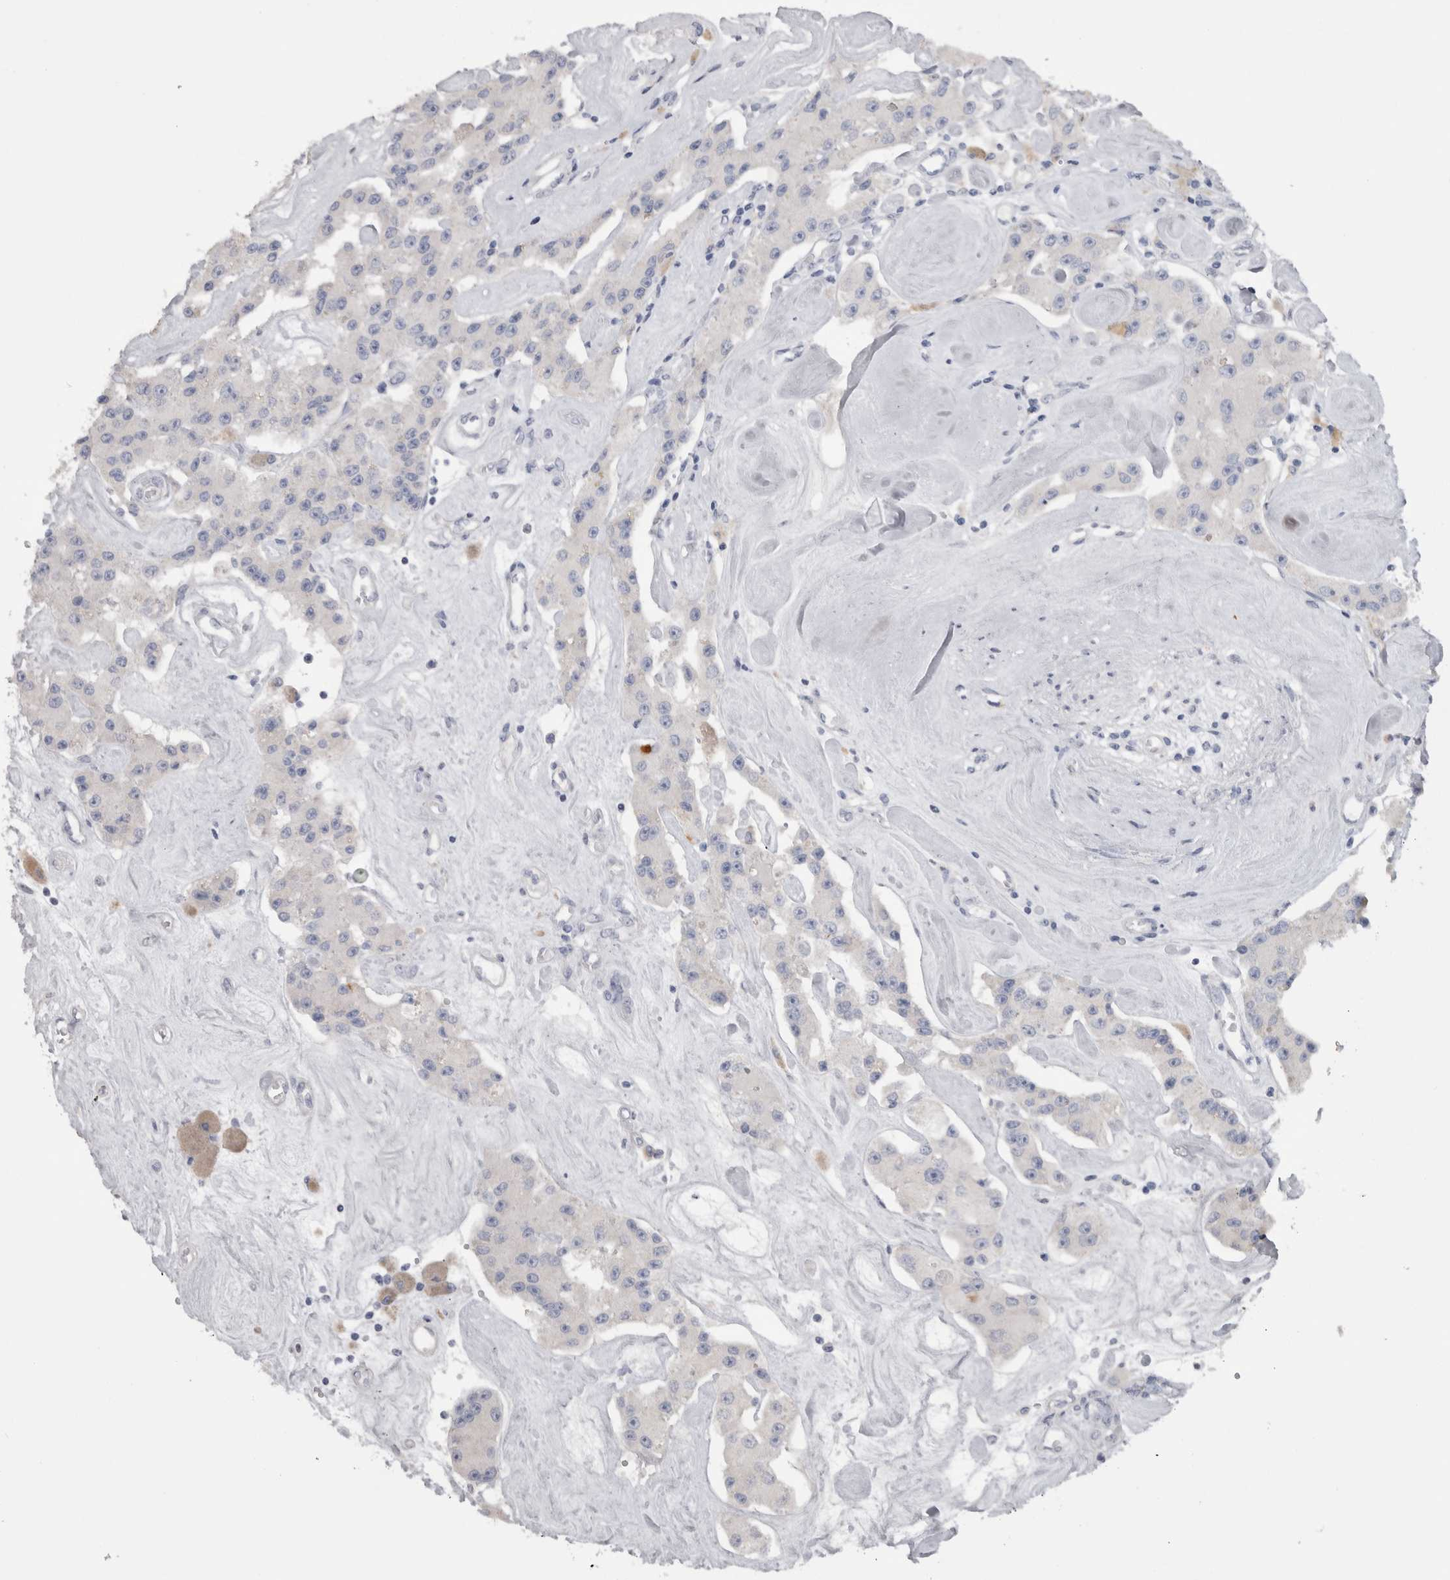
{"staining": {"intensity": "negative", "quantity": "none", "location": "none"}, "tissue": "carcinoid", "cell_type": "Tumor cells", "image_type": "cancer", "snomed": [{"axis": "morphology", "description": "Carcinoid, malignant, NOS"}, {"axis": "topography", "description": "Pancreas"}], "caption": "A high-resolution histopathology image shows IHC staining of carcinoid (malignant), which demonstrates no significant positivity in tumor cells. (DAB immunohistochemistry visualized using brightfield microscopy, high magnification).", "gene": "ADAM2", "patient": {"sex": "male", "age": 41}}